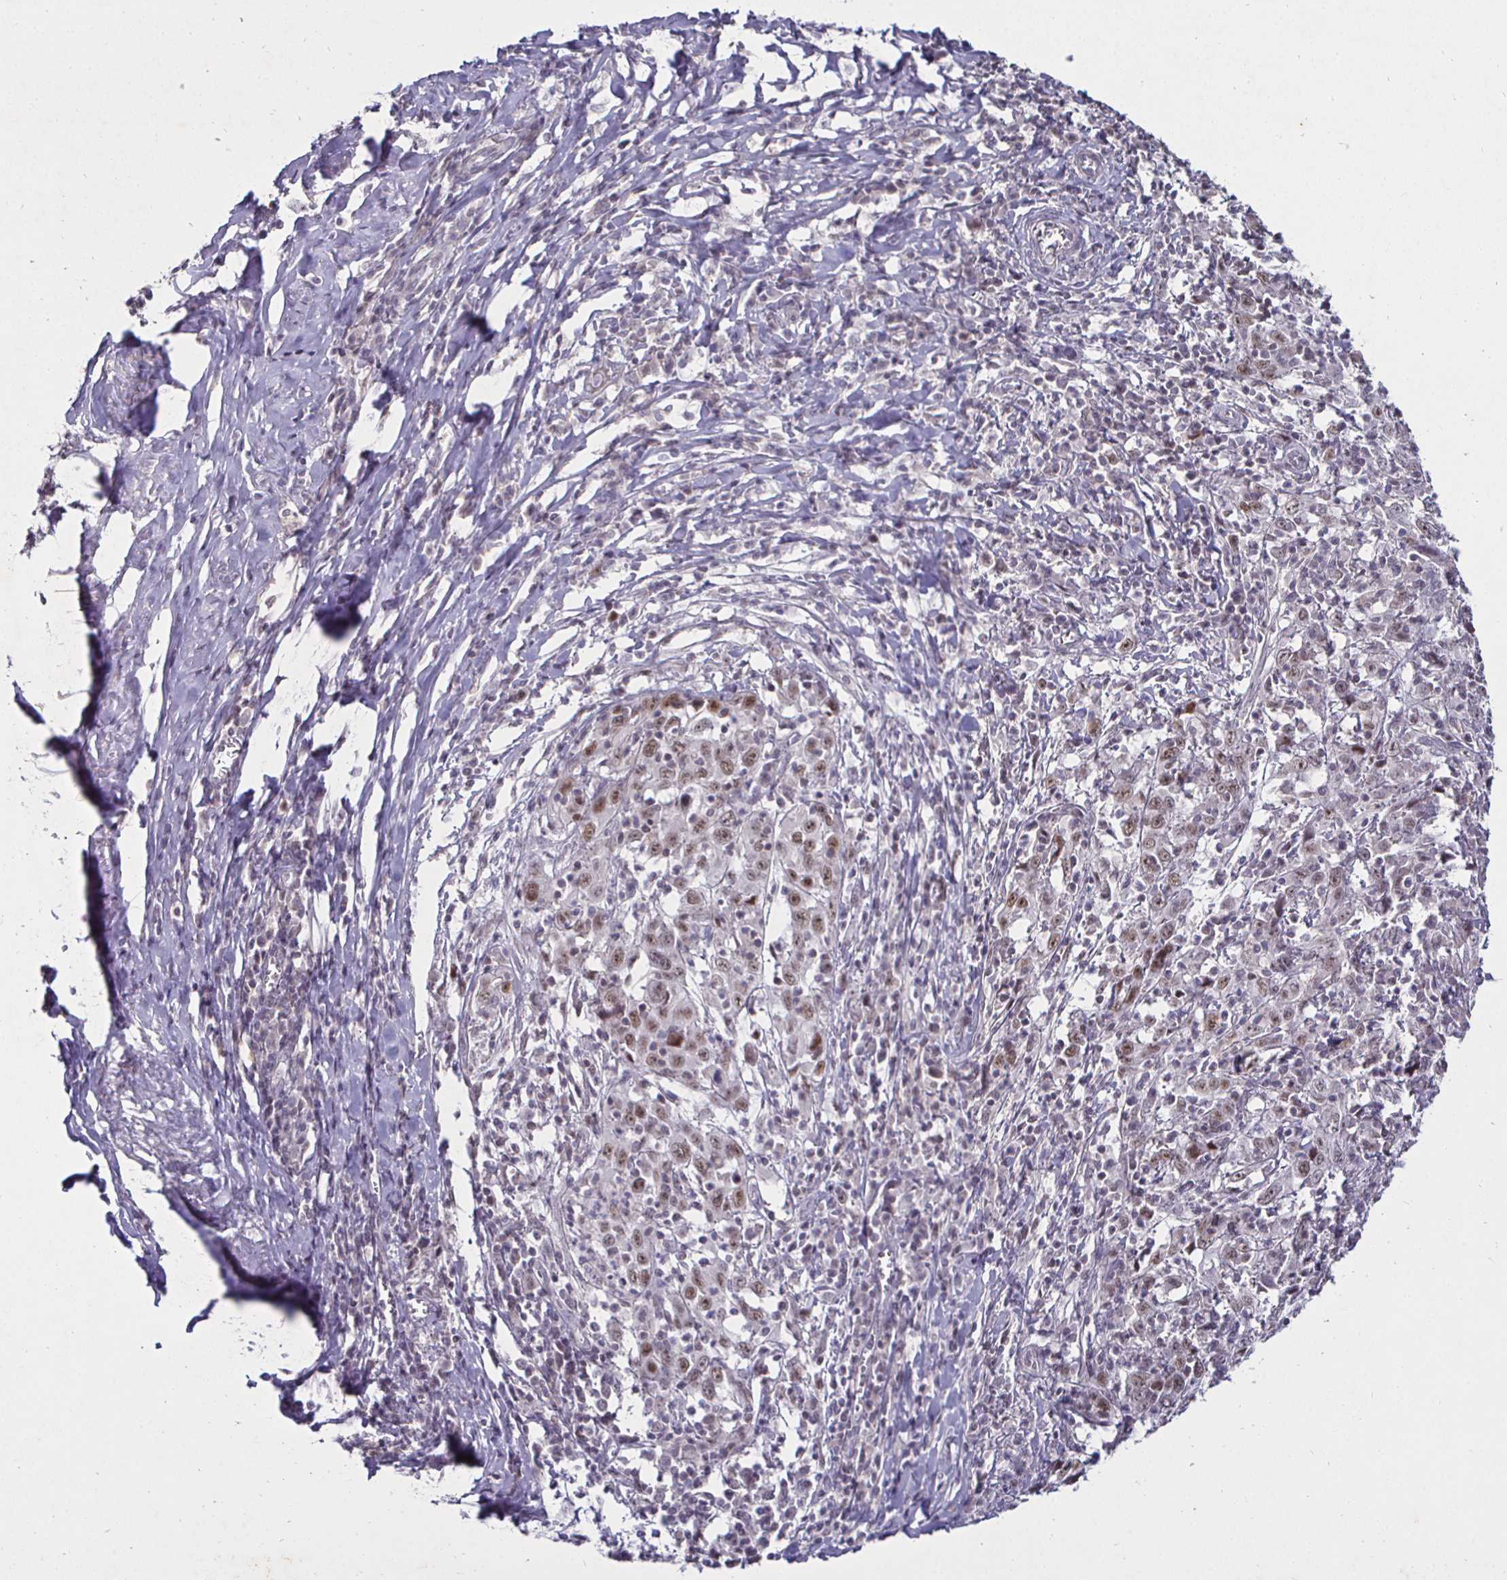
{"staining": {"intensity": "moderate", "quantity": "25%-75%", "location": "nuclear"}, "tissue": "cervical cancer", "cell_type": "Tumor cells", "image_type": "cancer", "snomed": [{"axis": "morphology", "description": "Squamous cell carcinoma, NOS"}, {"axis": "topography", "description": "Cervix"}], "caption": "Cervical cancer stained for a protein (brown) exhibits moderate nuclear positive expression in about 25%-75% of tumor cells.", "gene": "MLH1", "patient": {"sex": "female", "age": 46}}